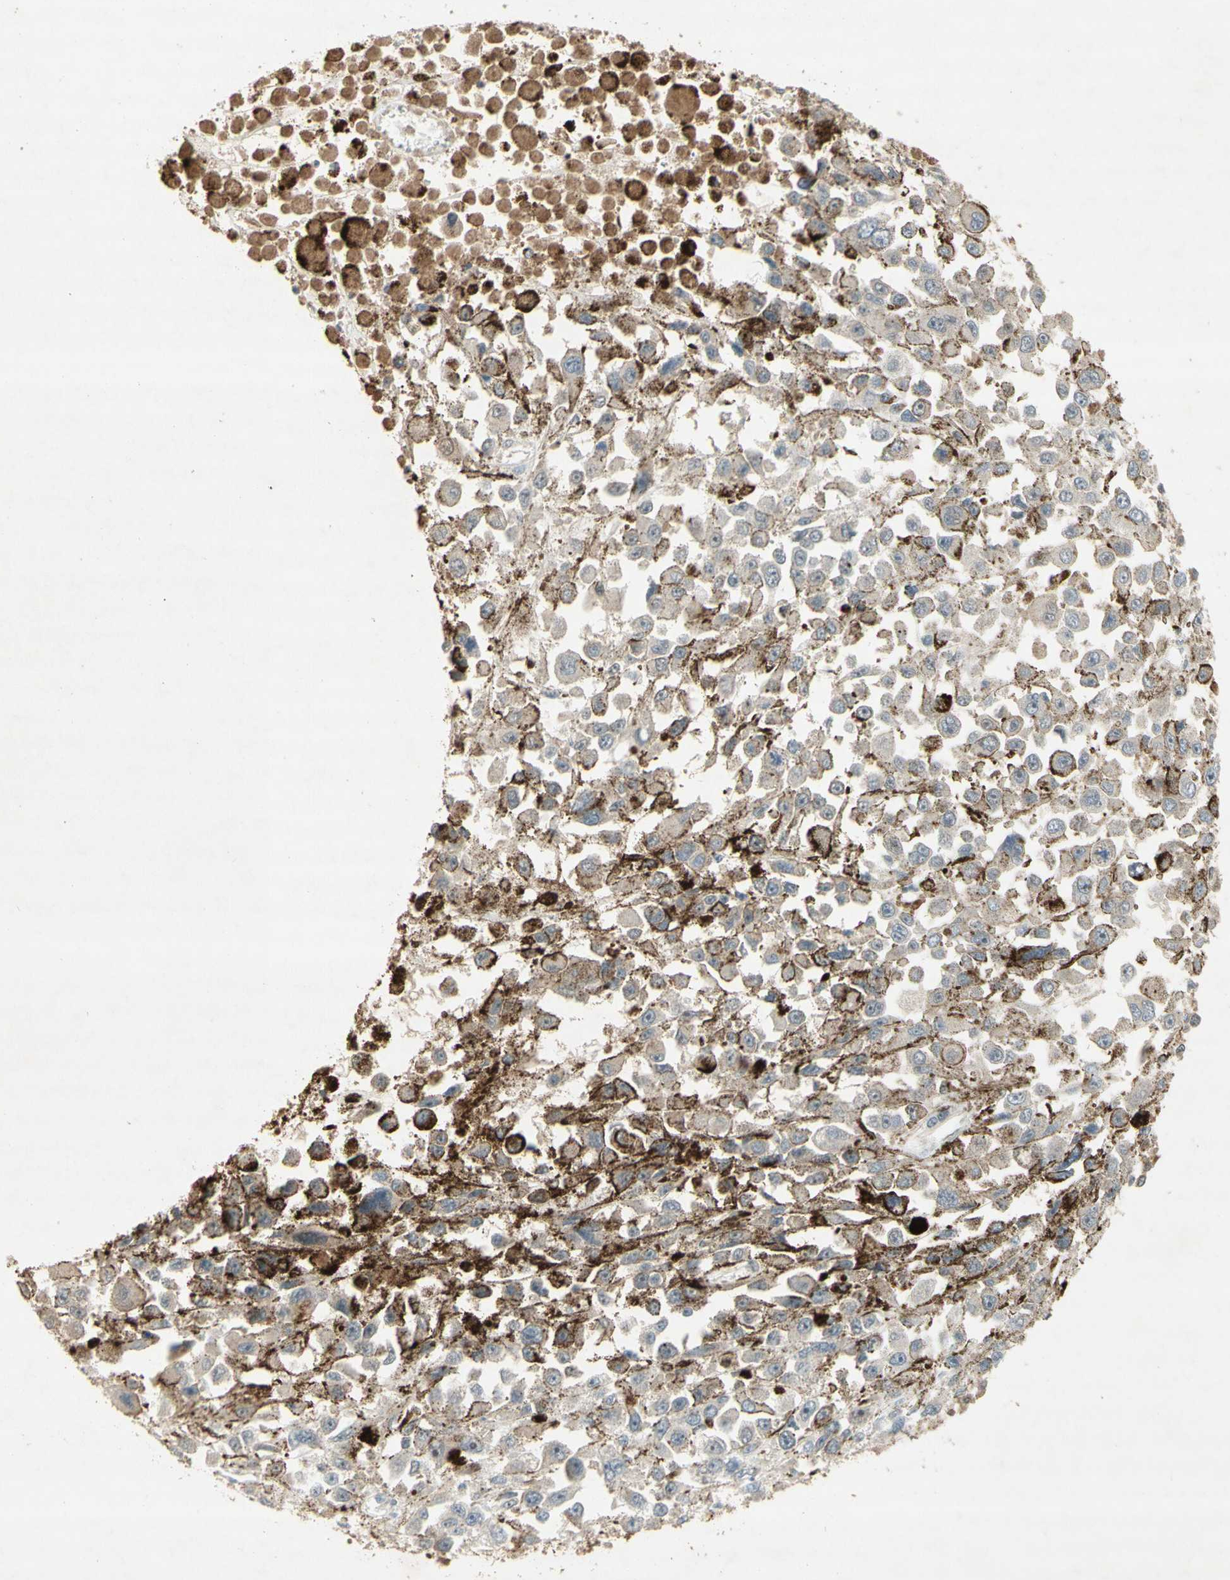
{"staining": {"intensity": "weak", "quantity": "<25%", "location": "cytoplasmic/membranous"}, "tissue": "melanoma", "cell_type": "Tumor cells", "image_type": "cancer", "snomed": [{"axis": "morphology", "description": "Malignant melanoma, Metastatic site"}, {"axis": "topography", "description": "Lymph node"}], "caption": "The photomicrograph exhibits no staining of tumor cells in malignant melanoma (metastatic site).", "gene": "NRG4", "patient": {"sex": "male", "age": 59}}